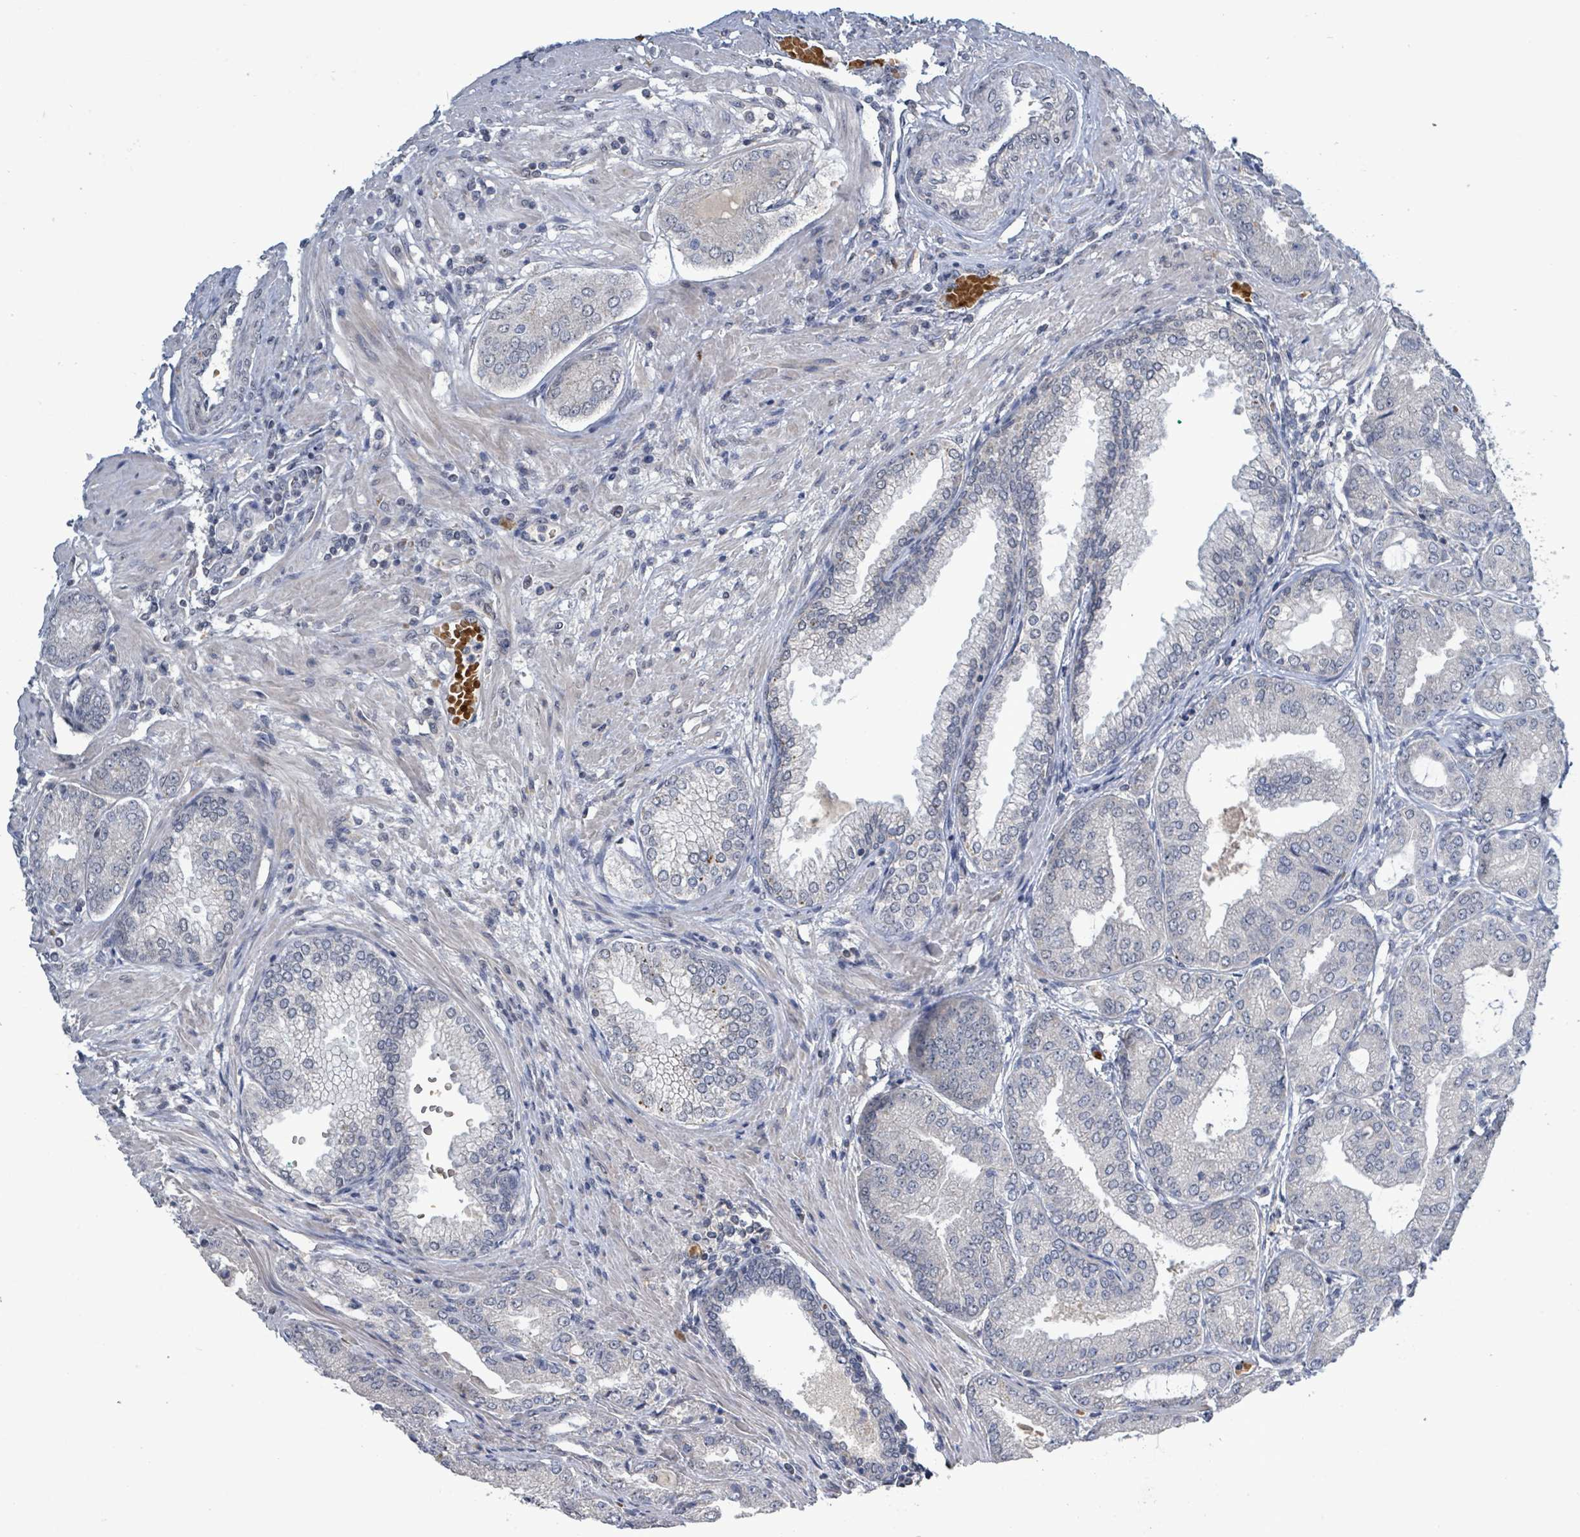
{"staining": {"intensity": "negative", "quantity": "none", "location": "none"}, "tissue": "prostate cancer", "cell_type": "Tumor cells", "image_type": "cancer", "snomed": [{"axis": "morphology", "description": "Adenocarcinoma, High grade"}, {"axis": "topography", "description": "Prostate"}], "caption": "Tumor cells are negative for brown protein staining in prostate cancer (adenocarcinoma (high-grade)).", "gene": "SEBOX", "patient": {"sex": "male", "age": 71}}